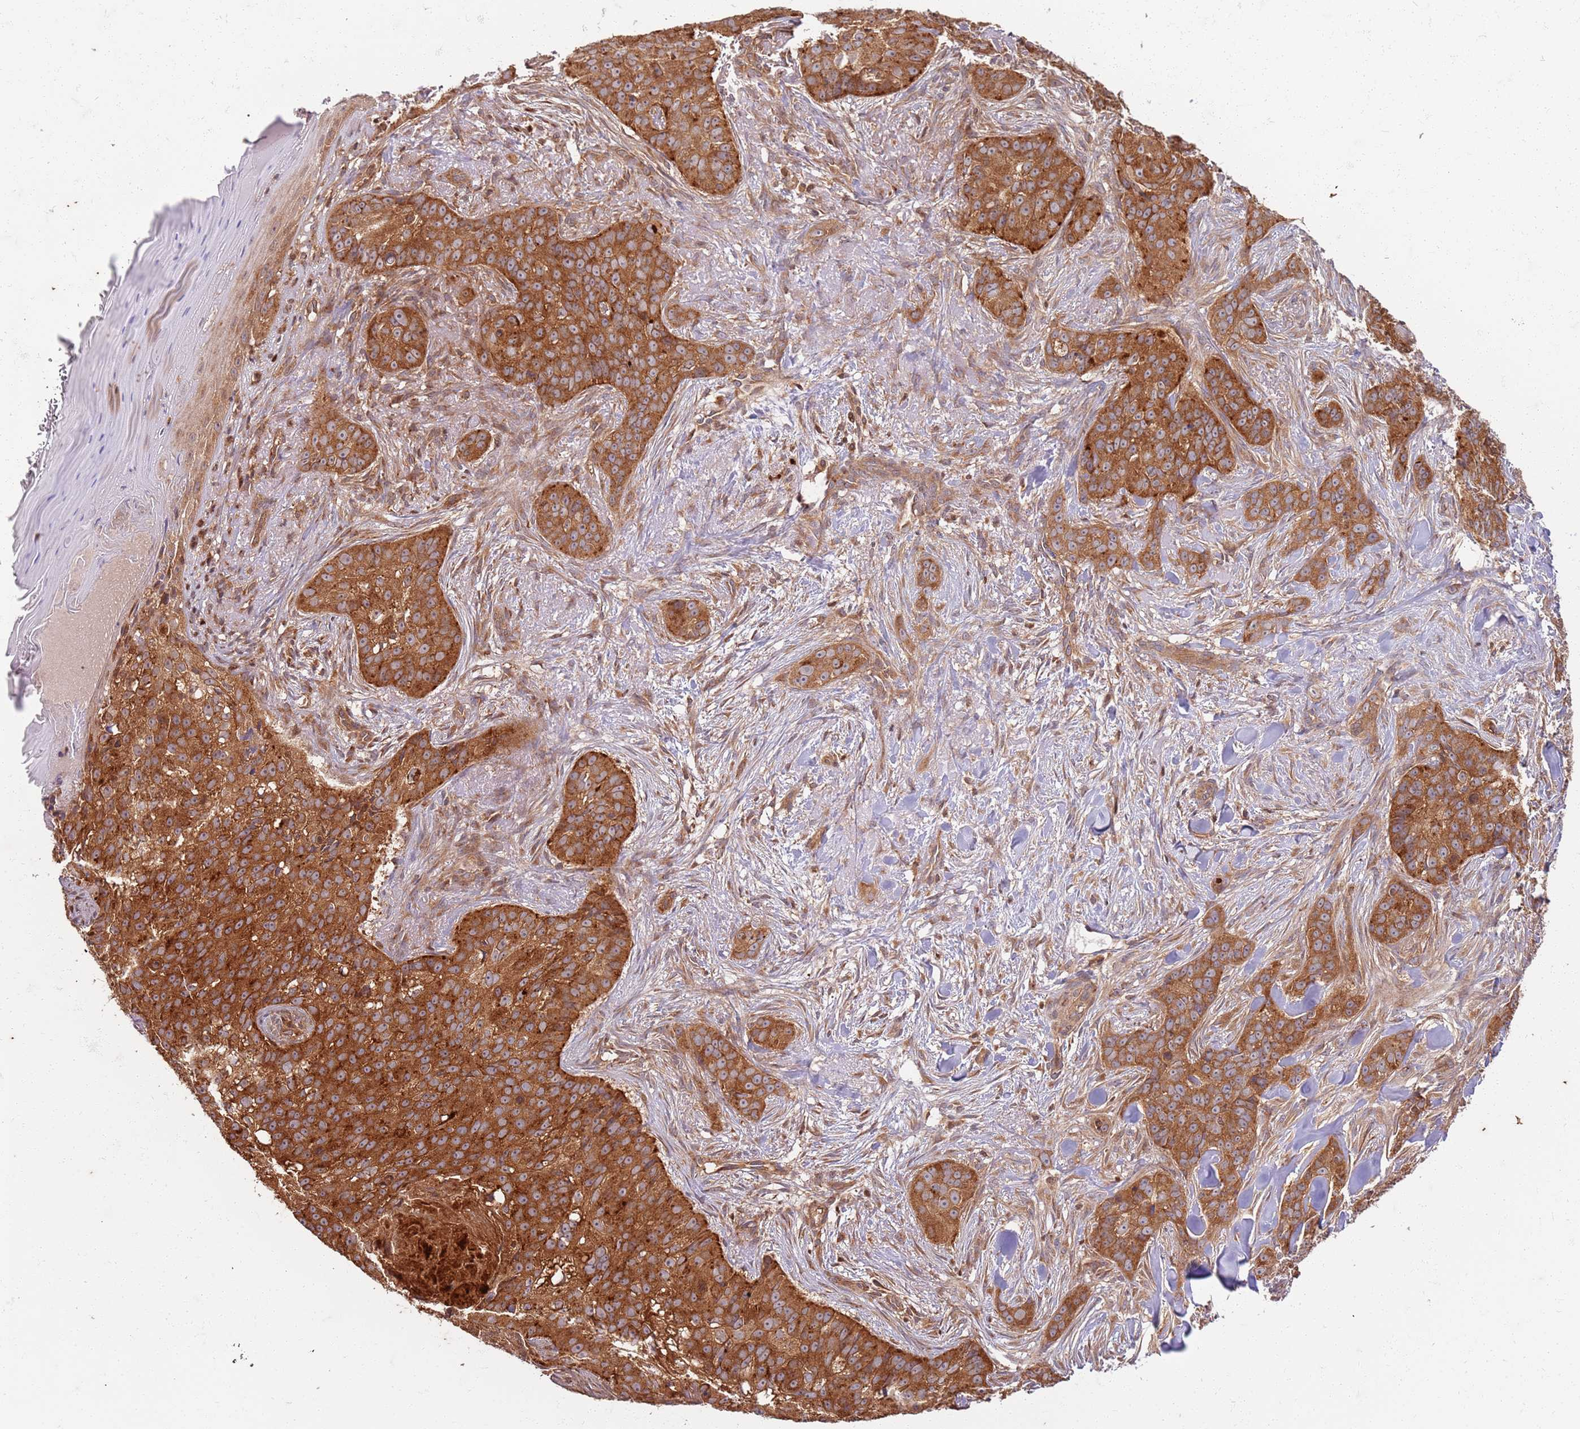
{"staining": {"intensity": "strong", "quantity": ">75%", "location": "cytoplasmic/membranous"}, "tissue": "skin cancer", "cell_type": "Tumor cells", "image_type": "cancer", "snomed": [{"axis": "morphology", "description": "Basal cell carcinoma"}, {"axis": "topography", "description": "Skin"}], "caption": "Protein expression analysis of human skin cancer (basal cell carcinoma) reveals strong cytoplasmic/membranous staining in approximately >75% of tumor cells. Nuclei are stained in blue.", "gene": "OSBP", "patient": {"sex": "female", "age": 92}}